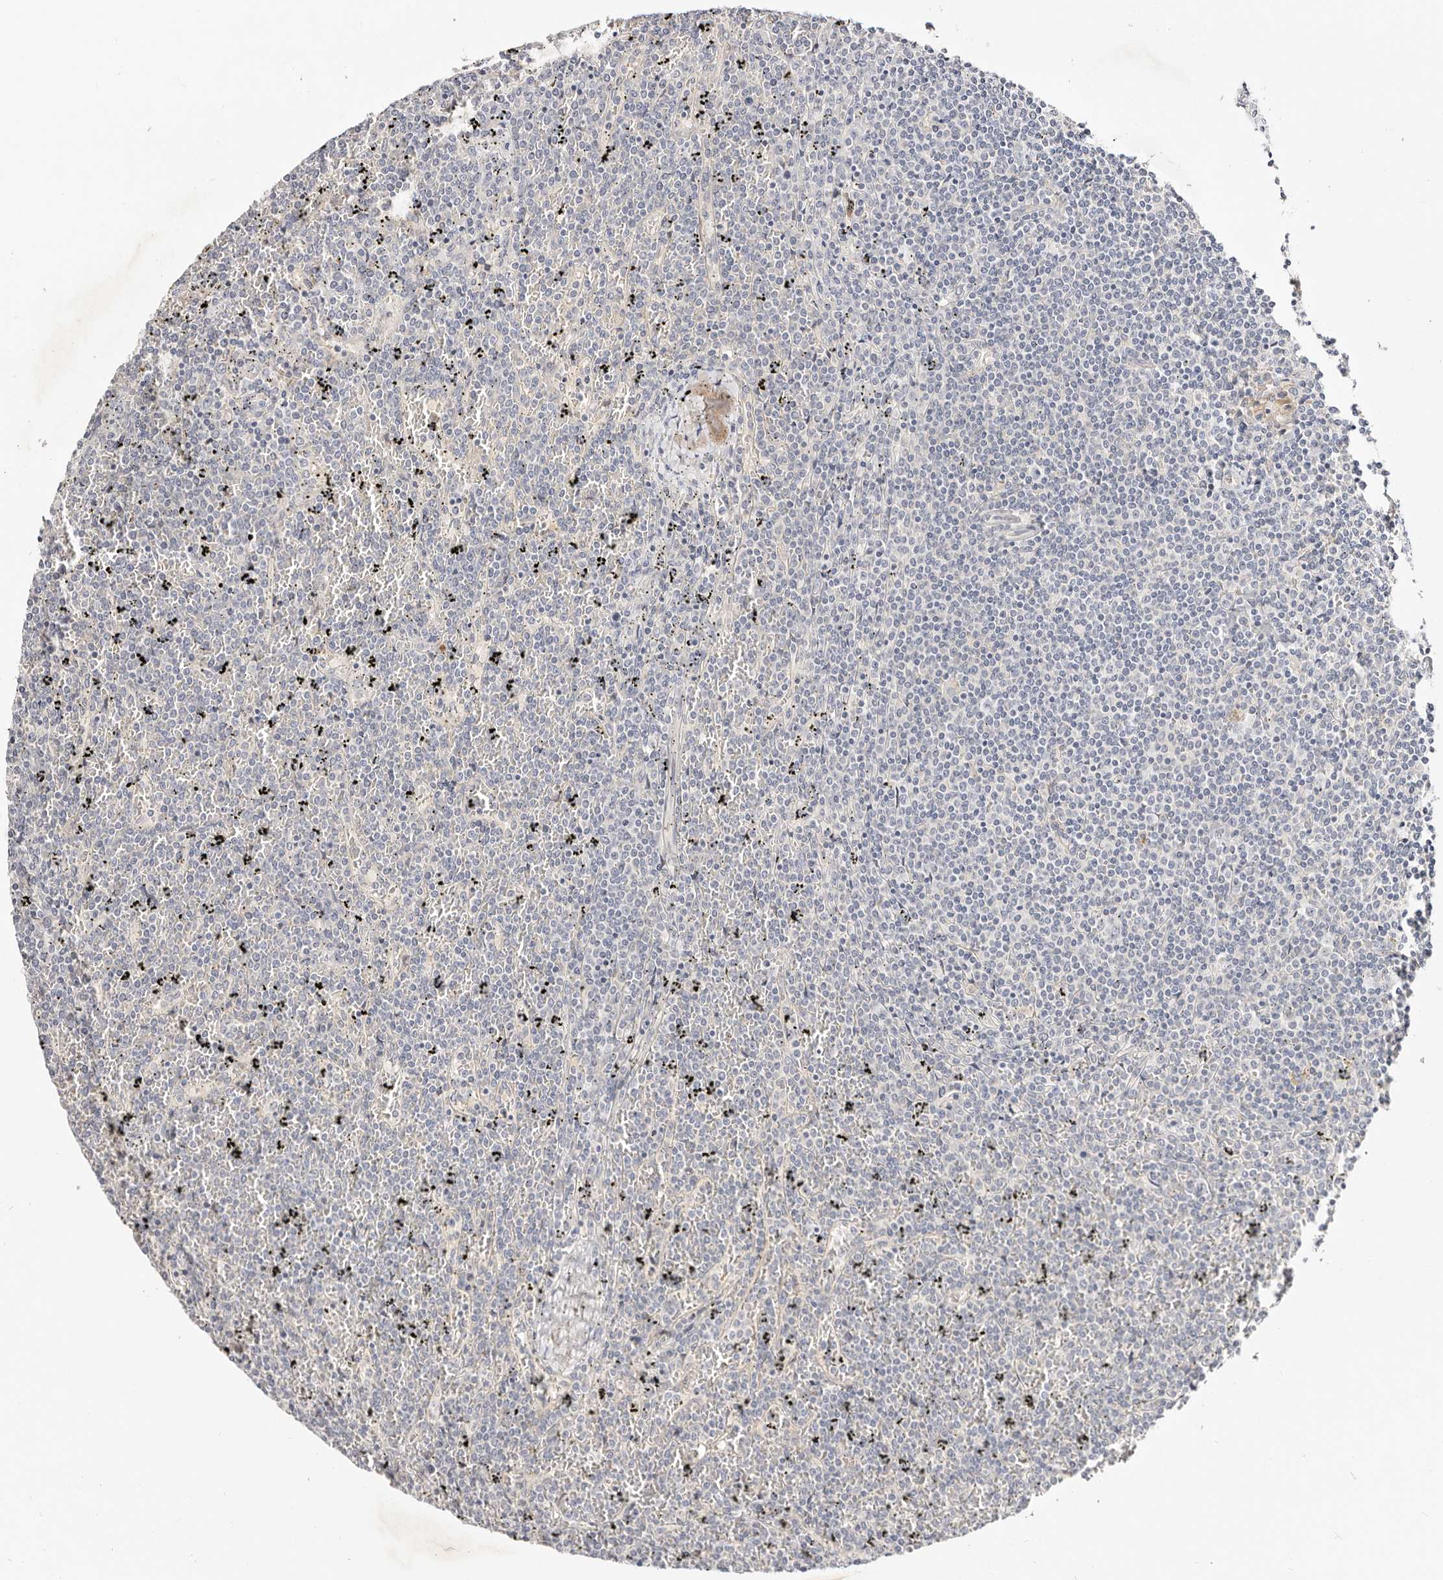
{"staining": {"intensity": "negative", "quantity": "none", "location": "none"}, "tissue": "lymphoma", "cell_type": "Tumor cells", "image_type": "cancer", "snomed": [{"axis": "morphology", "description": "Malignant lymphoma, non-Hodgkin's type, Low grade"}, {"axis": "topography", "description": "Spleen"}], "caption": "Immunohistochemical staining of lymphoma demonstrates no significant staining in tumor cells. Nuclei are stained in blue.", "gene": "DNASE1", "patient": {"sex": "female", "age": 19}}